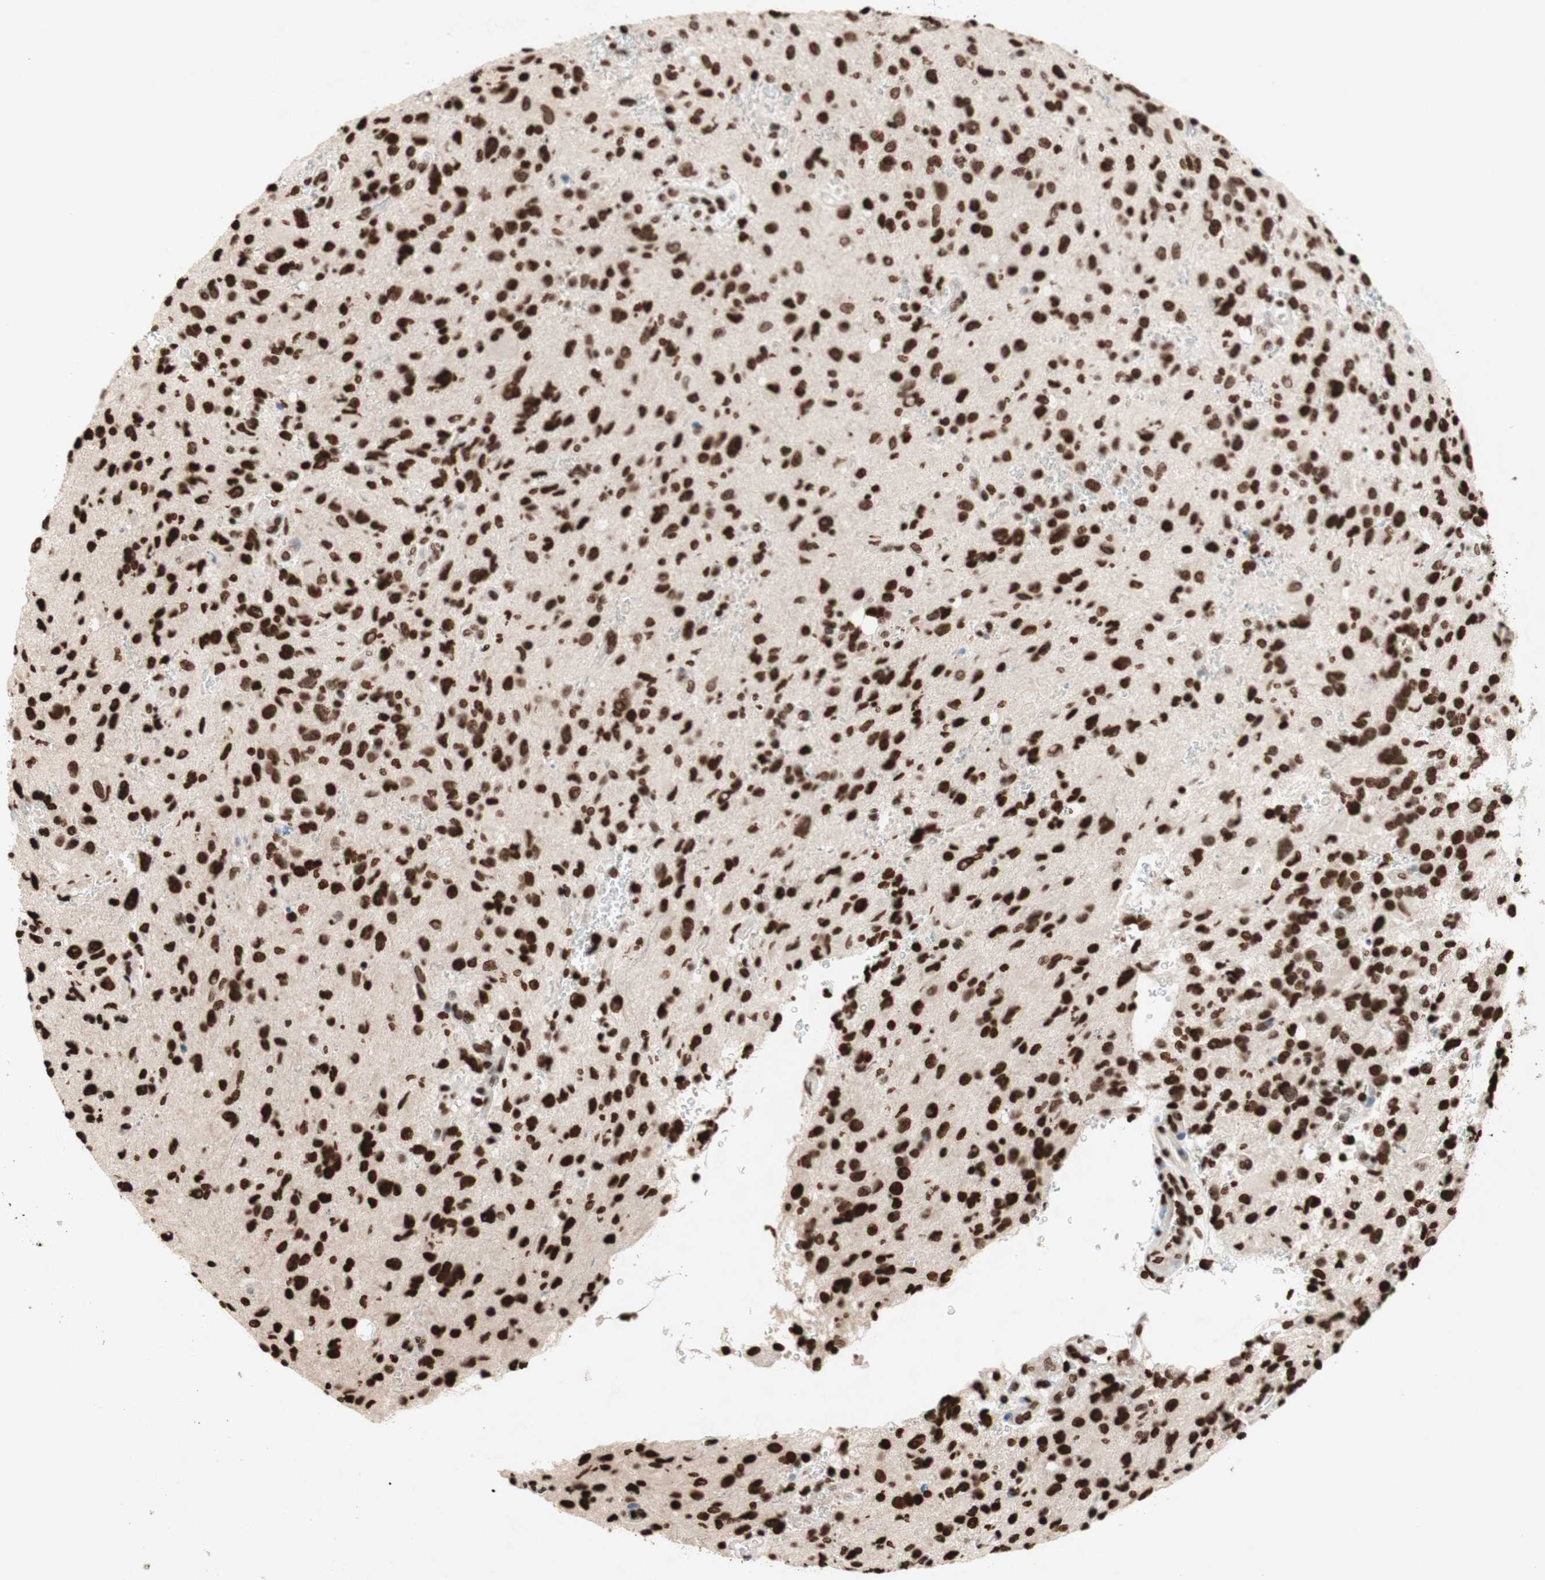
{"staining": {"intensity": "strong", "quantity": ">75%", "location": "nuclear"}, "tissue": "glioma", "cell_type": "Tumor cells", "image_type": "cancer", "snomed": [{"axis": "morphology", "description": "Glioma, malignant, High grade"}, {"axis": "topography", "description": "Brain"}], "caption": "Protein analysis of malignant high-grade glioma tissue reveals strong nuclear expression in about >75% of tumor cells.", "gene": "NCOA3", "patient": {"sex": "male", "age": 48}}